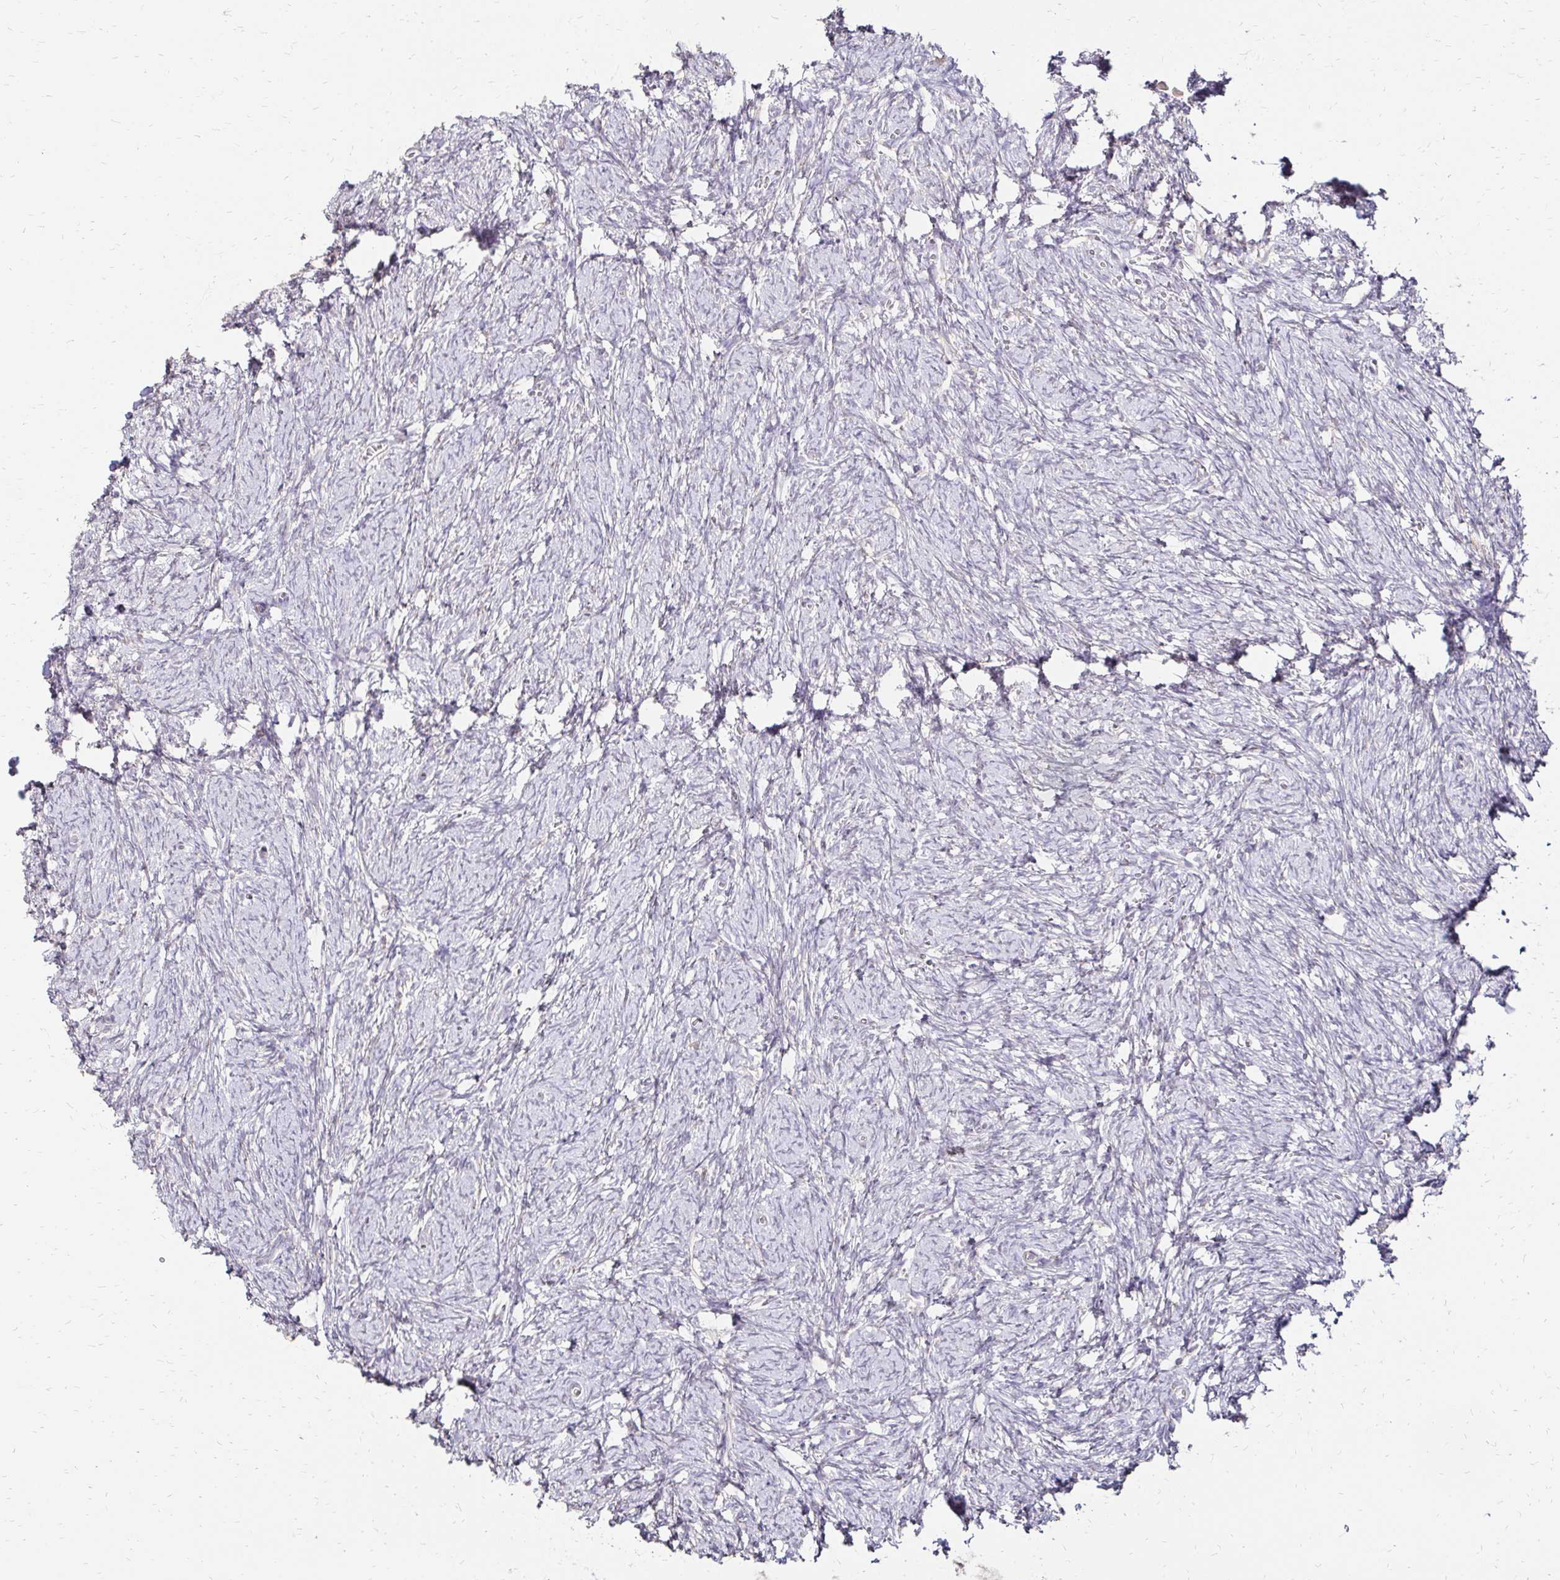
{"staining": {"intensity": "negative", "quantity": "none", "location": "none"}, "tissue": "ovary", "cell_type": "Ovarian stroma cells", "image_type": "normal", "snomed": [{"axis": "morphology", "description": "Normal tissue, NOS"}, {"axis": "topography", "description": "Ovary"}], "caption": "Immunohistochemical staining of normal human ovary exhibits no significant positivity in ovarian stroma cells. Nuclei are stained in blue.", "gene": "PRIMA1", "patient": {"sex": "female", "age": 41}}